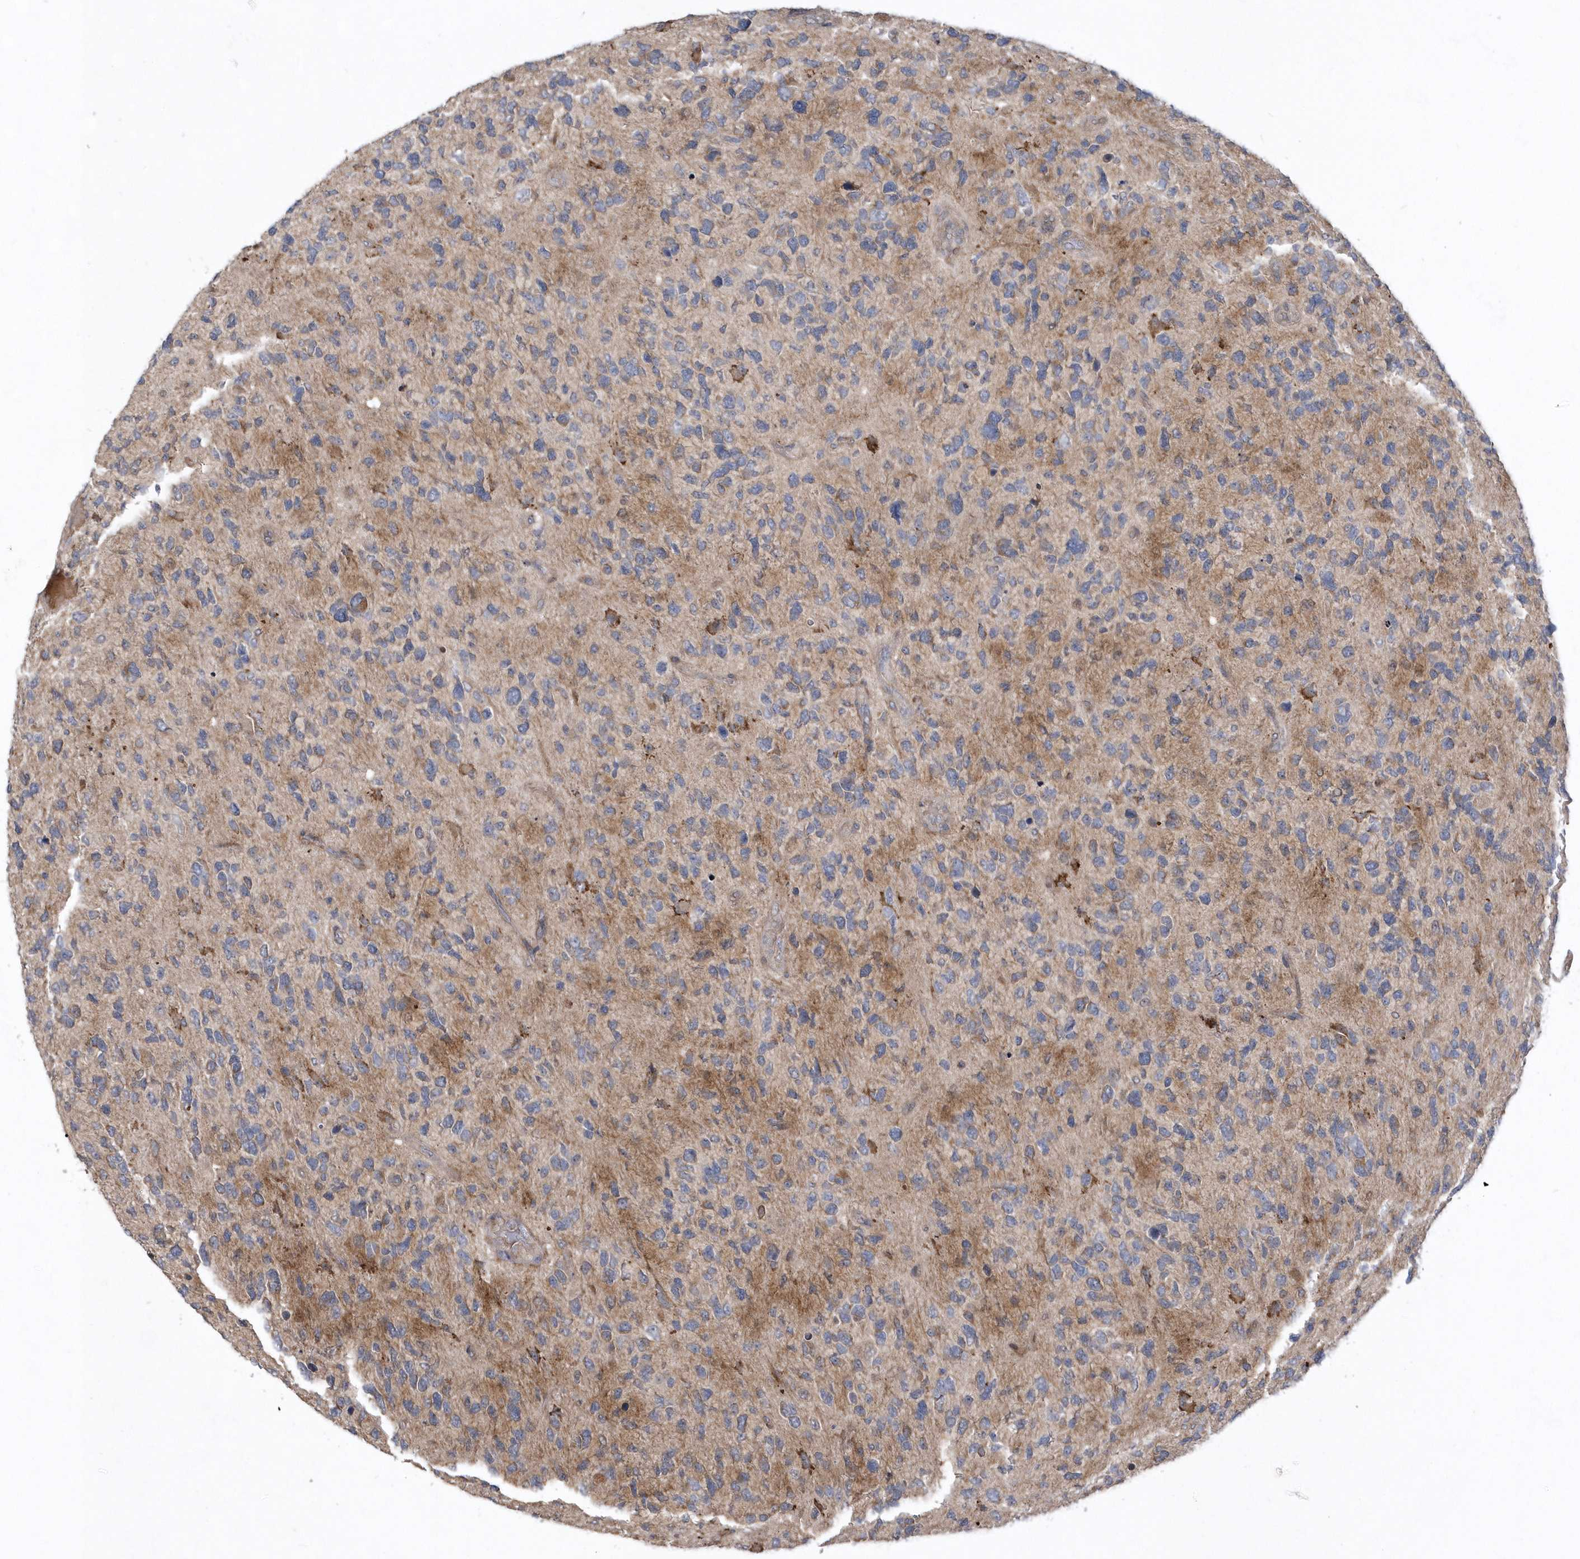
{"staining": {"intensity": "weak", "quantity": "<25%", "location": "cytoplasmic/membranous"}, "tissue": "glioma", "cell_type": "Tumor cells", "image_type": "cancer", "snomed": [{"axis": "morphology", "description": "Glioma, malignant, High grade"}, {"axis": "topography", "description": "Brain"}], "caption": "This micrograph is of glioma stained with immunohistochemistry to label a protein in brown with the nuclei are counter-stained blue. There is no expression in tumor cells.", "gene": "HMGCS1", "patient": {"sex": "female", "age": 58}}